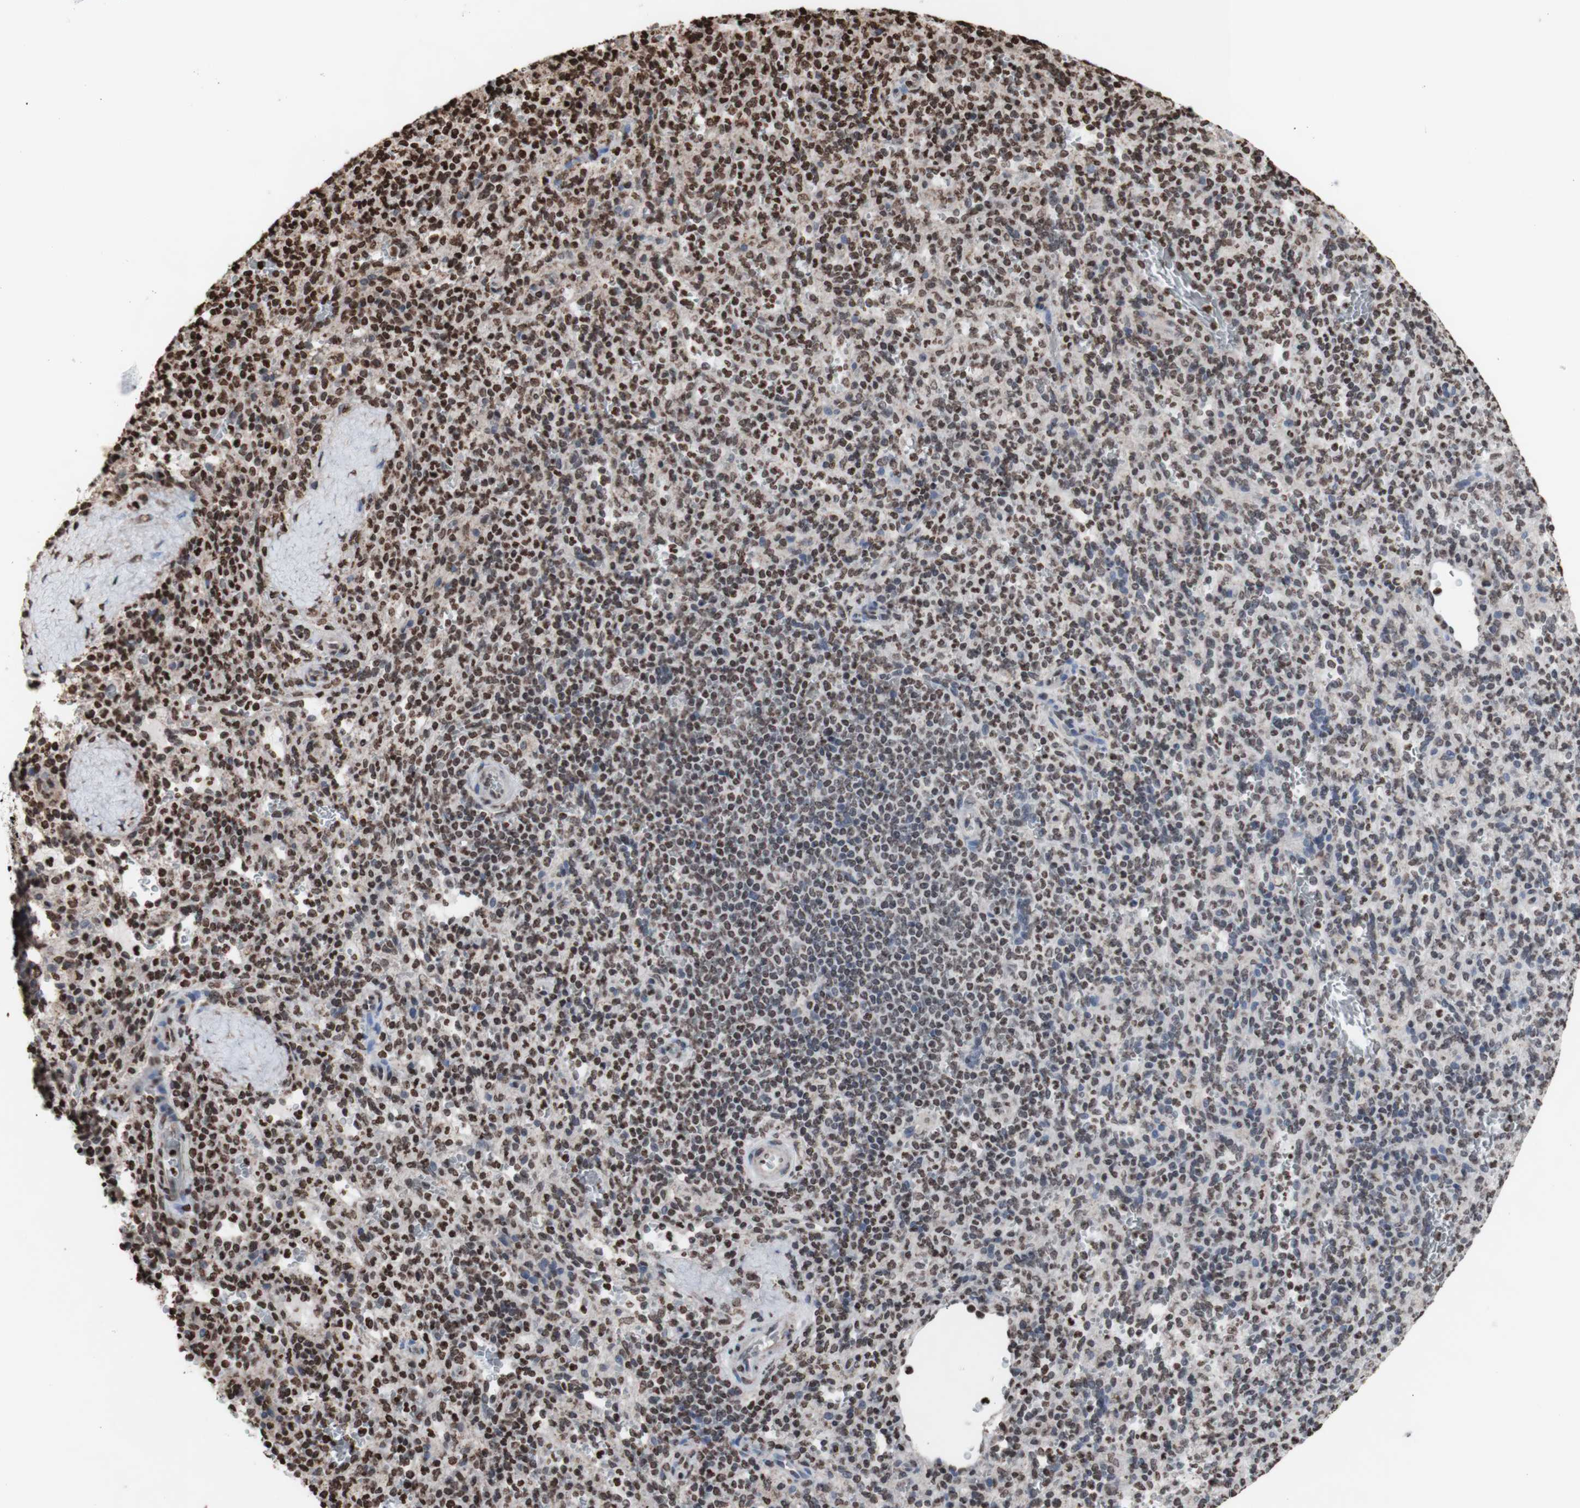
{"staining": {"intensity": "moderate", "quantity": "25%-75%", "location": "nuclear"}, "tissue": "spleen", "cell_type": "Cells in red pulp", "image_type": "normal", "snomed": [{"axis": "morphology", "description": "Normal tissue, NOS"}, {"axis": "topography", "description": "Spleen"}], "caption": "Brown immunohistochemical staining in benign spleen demonstrates moderate nuclear staining in about 25%-75% of cells in red pulp.", "gene": "SNAI2", "patient": {"sex": "male", "age": 36}}